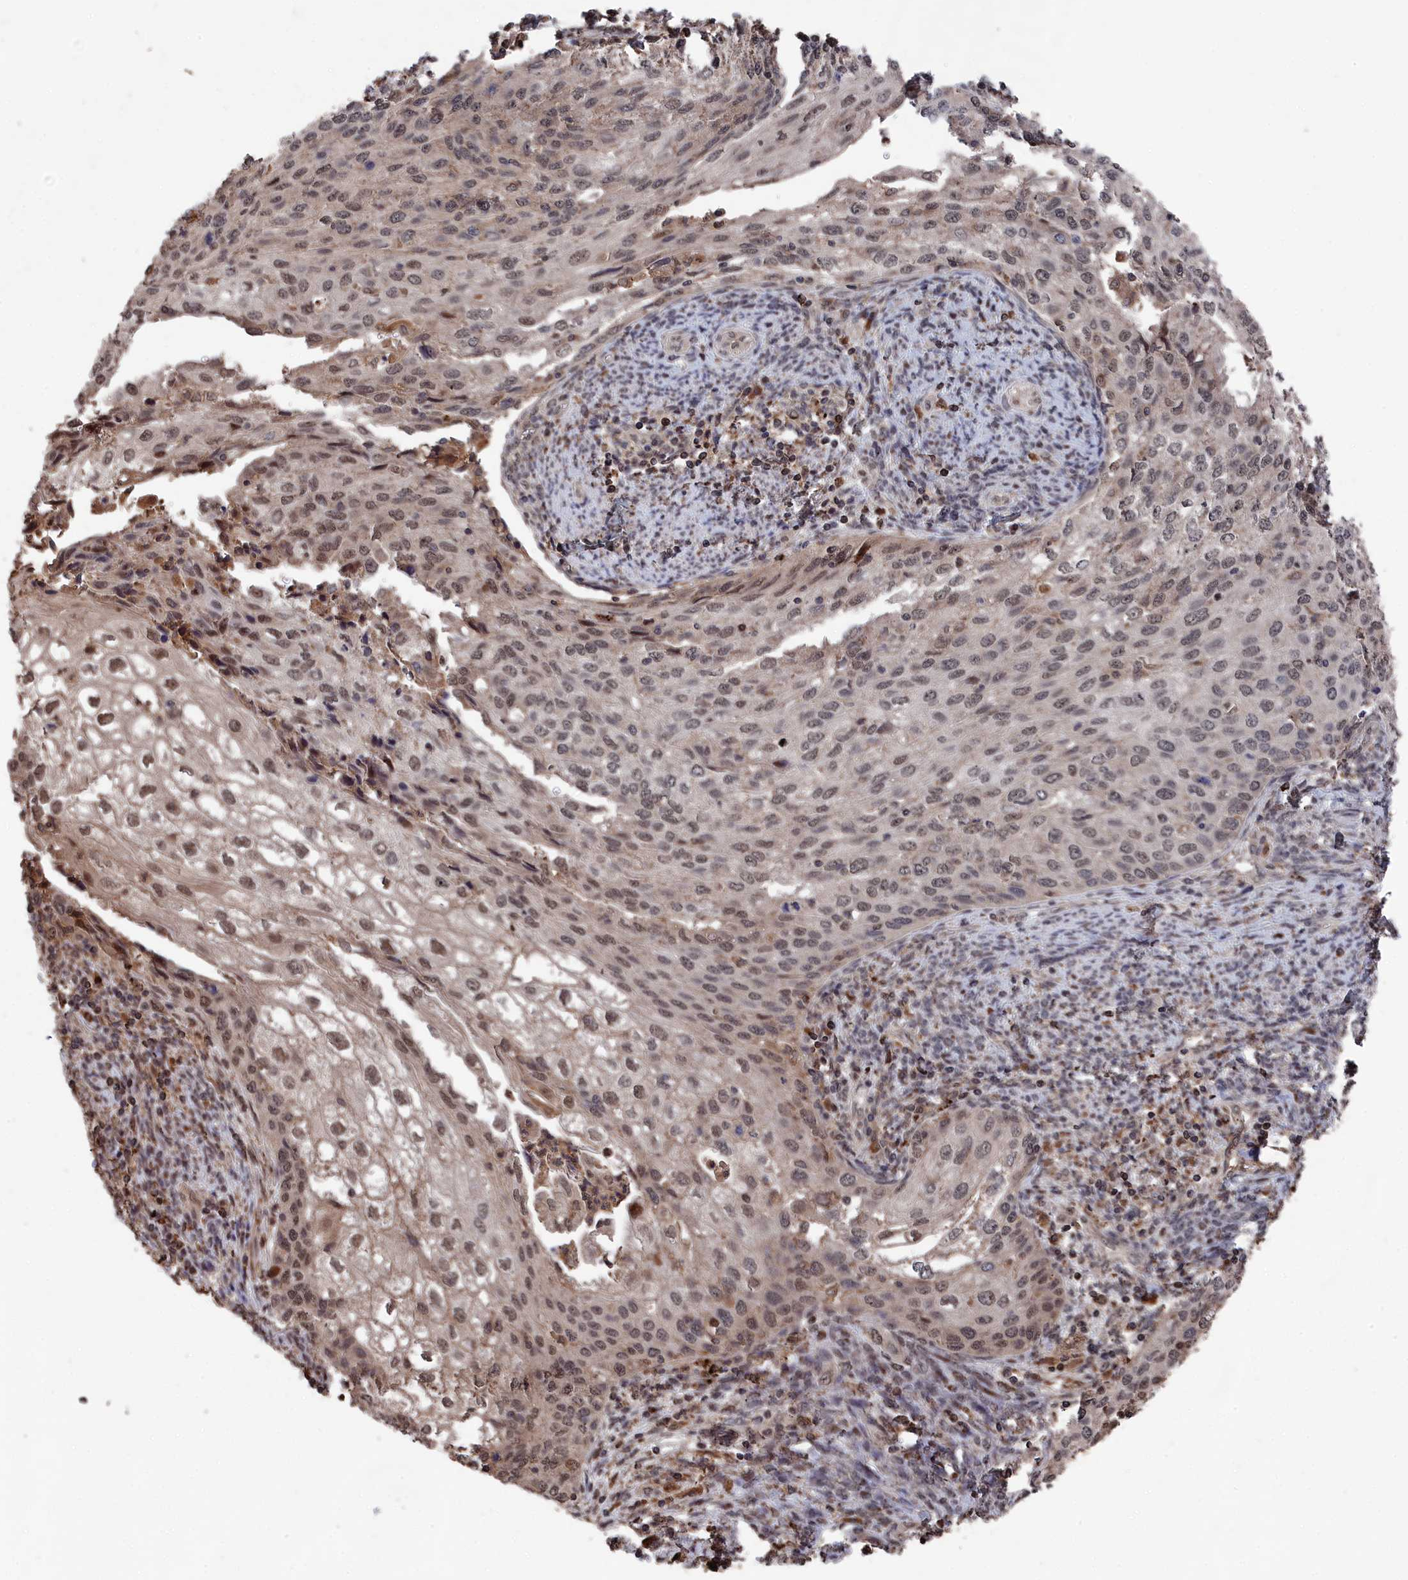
{"staining": {"intensity": "moderate", "quantity": ">75%", "location": "nuclear"}, "tissue": "cervical cancer", "cell_type": "Tumor cells", "image_type": "cancer", "snomed": [{"axis": "morphology", "description": "Squamous cell carcinoma, NOS"}, {"axis": "topography", "description": "Cervix"}], "caption": "About >75% of tumor cells in cervical squamous cell carcinoma demonstrate moderate nuclear protein staining as visualized by brown immunohistochemical staining.", "gene": "CEACAM21", "patient": {"sex": "female", "age": 67}}